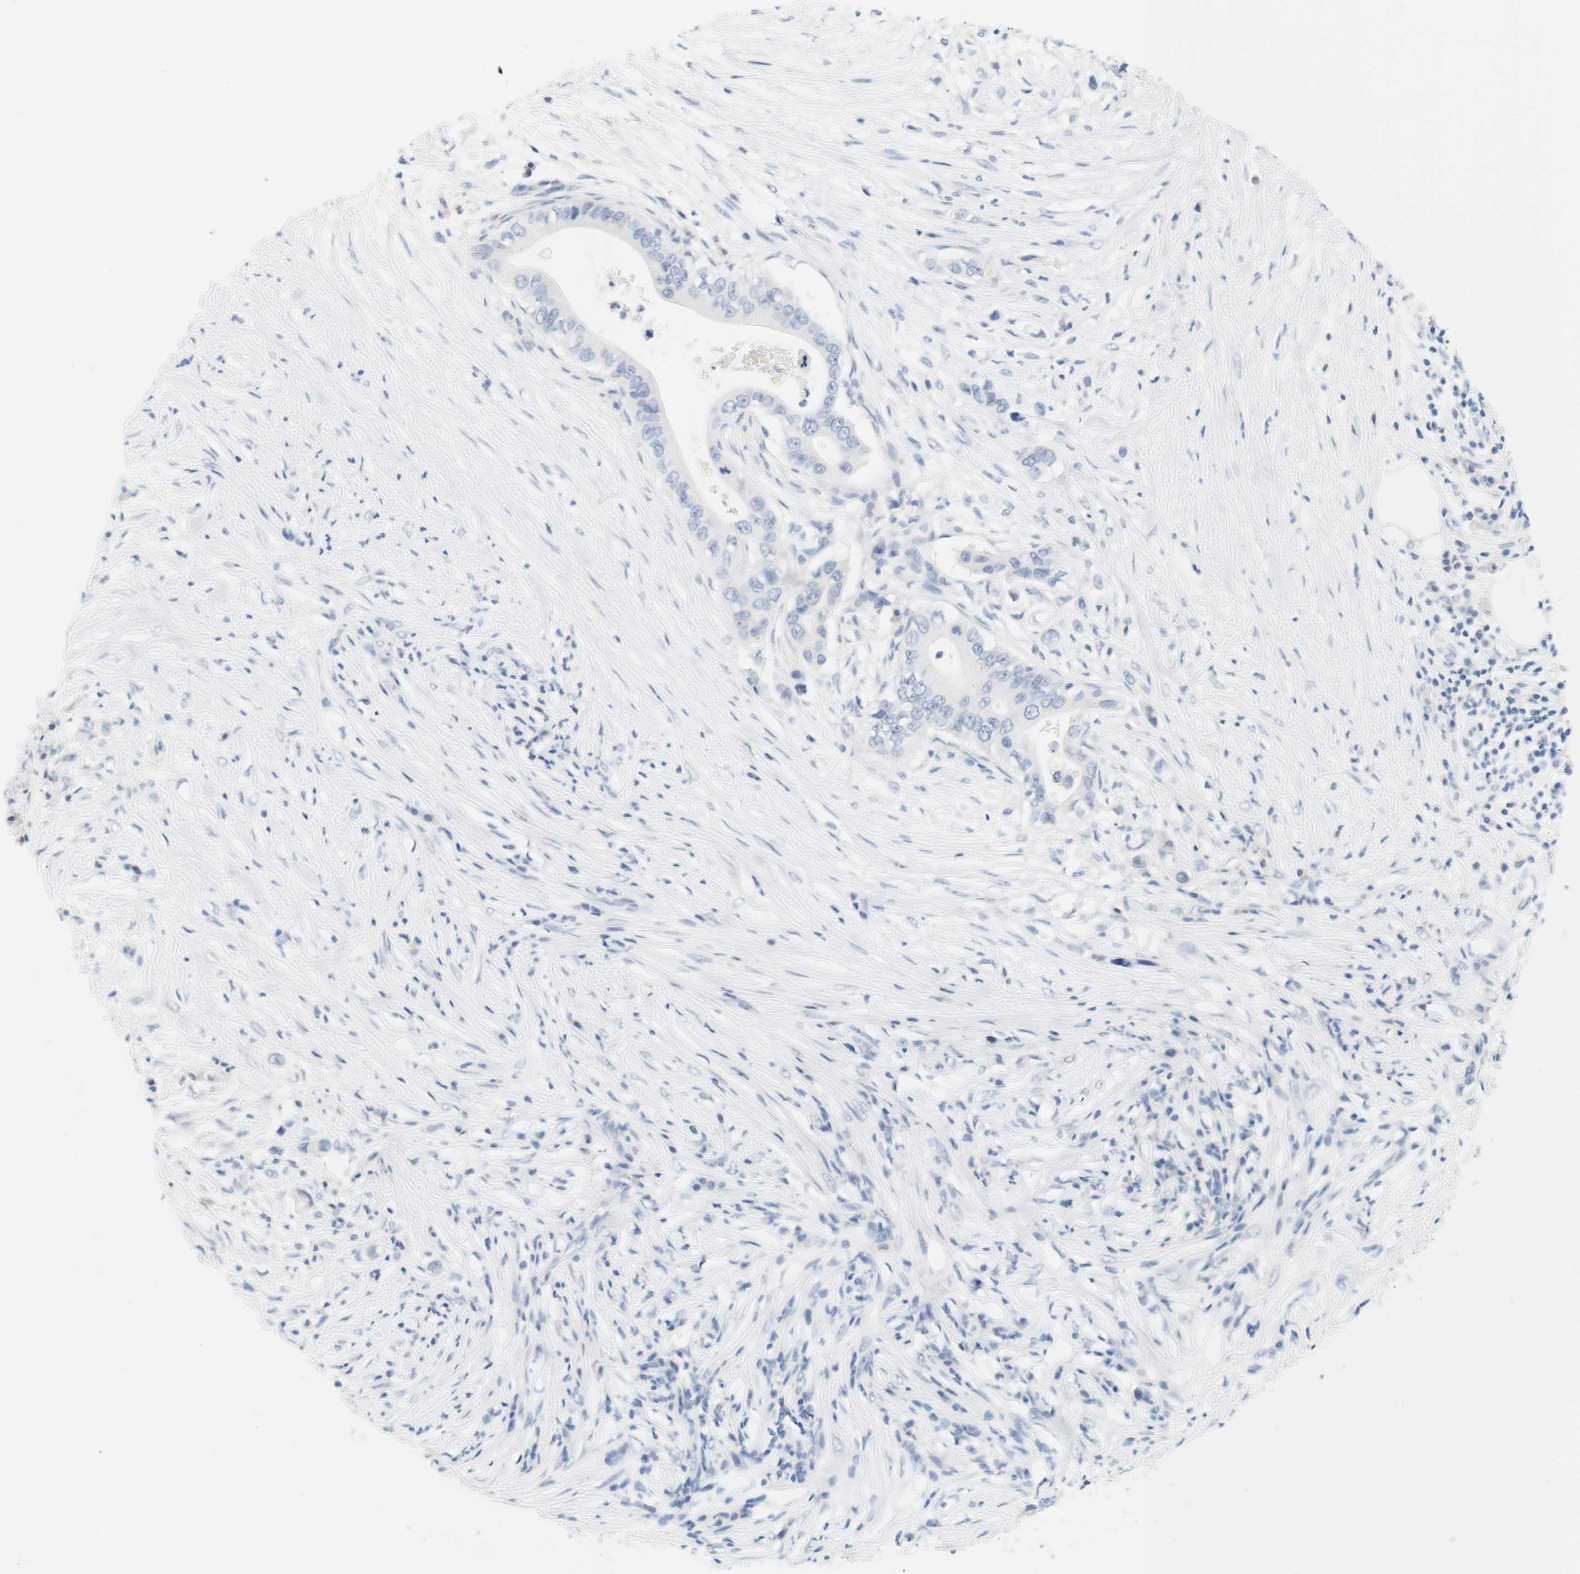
{"staining": {"intensity": "negative", "quantity": "none", "location": "none"}, "tissue": "pancreatic cancer", "cell_type": "Tumor cells", "image_type": "cancer", "snomed": [{"axis": "morphology", "description": "Adenocarcinoma, NOS"}, {"axis": "topography", "description": "Pancreas"}], "caption": "Immunohistochemistry of pancreatic adenocarcinoma displays no positivity in tumor cells. (Immunohistochemistry (ihc), brightfield microscopy, high magnification).", "gene": "OPRM1", "patient": {"sex": "male", "age": 77}}